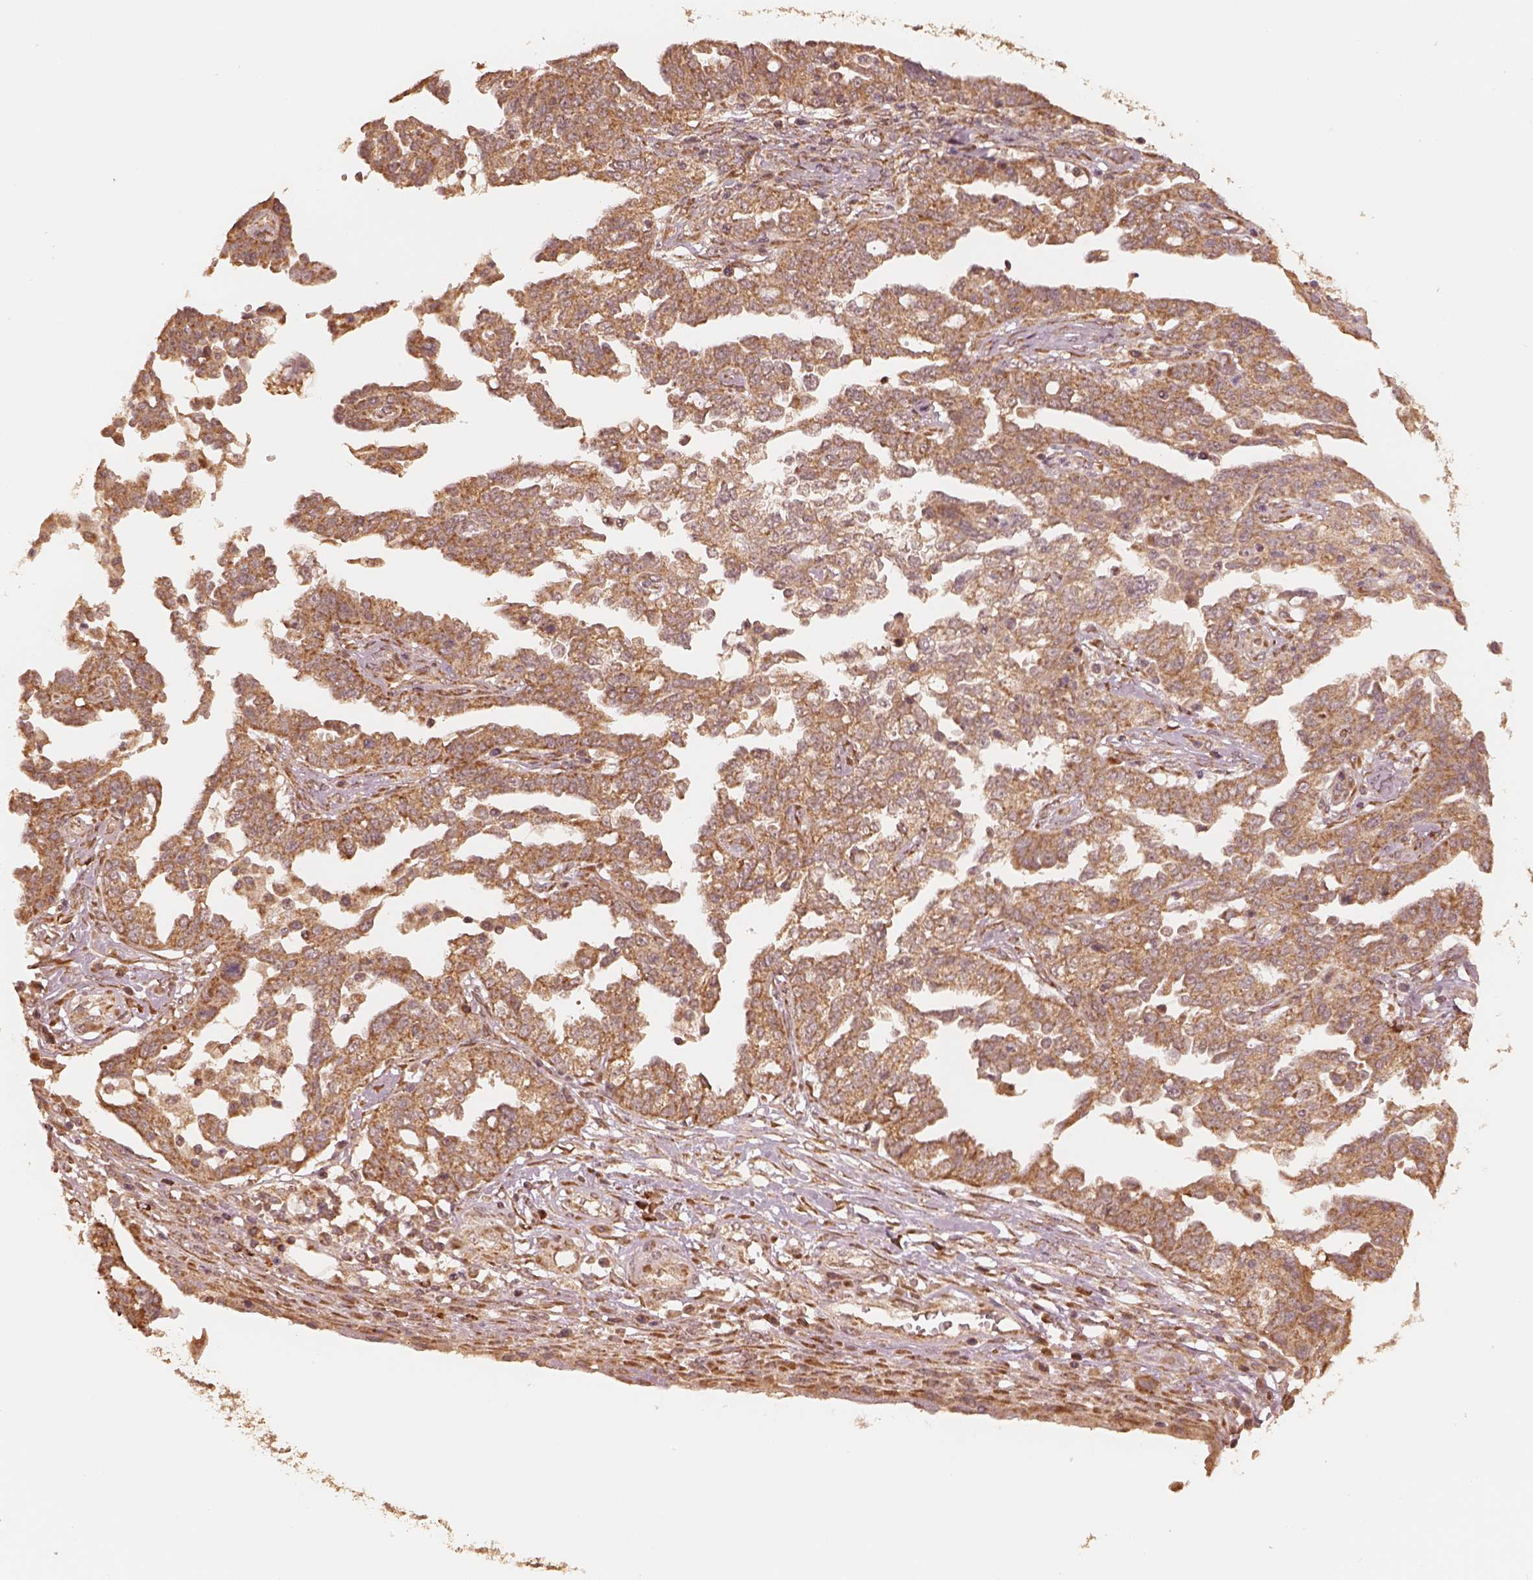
{"staining": {"intensity": "moderate", "quantity": ">75%", "location": "cytoplasmic/membranous"}, "tissue": "ovarian cancer", "cell_type": "Tumor cells", "image_type": "cancer", "snomed": [{"axis": "morphology", "description": "Cystadenocarcinoma, serous, NOS"}, {"axis": "topography", "description": "Ovary"}], "caption": "A micrograph showing moderate cytoplasmic/membranous expression in approximately >75% of tumor cells in ovarian cancer, as visualized by brown immunohistochemical staining.", "gene": "DNAJC25", "patient": {"sex": "female", "age": 67}}